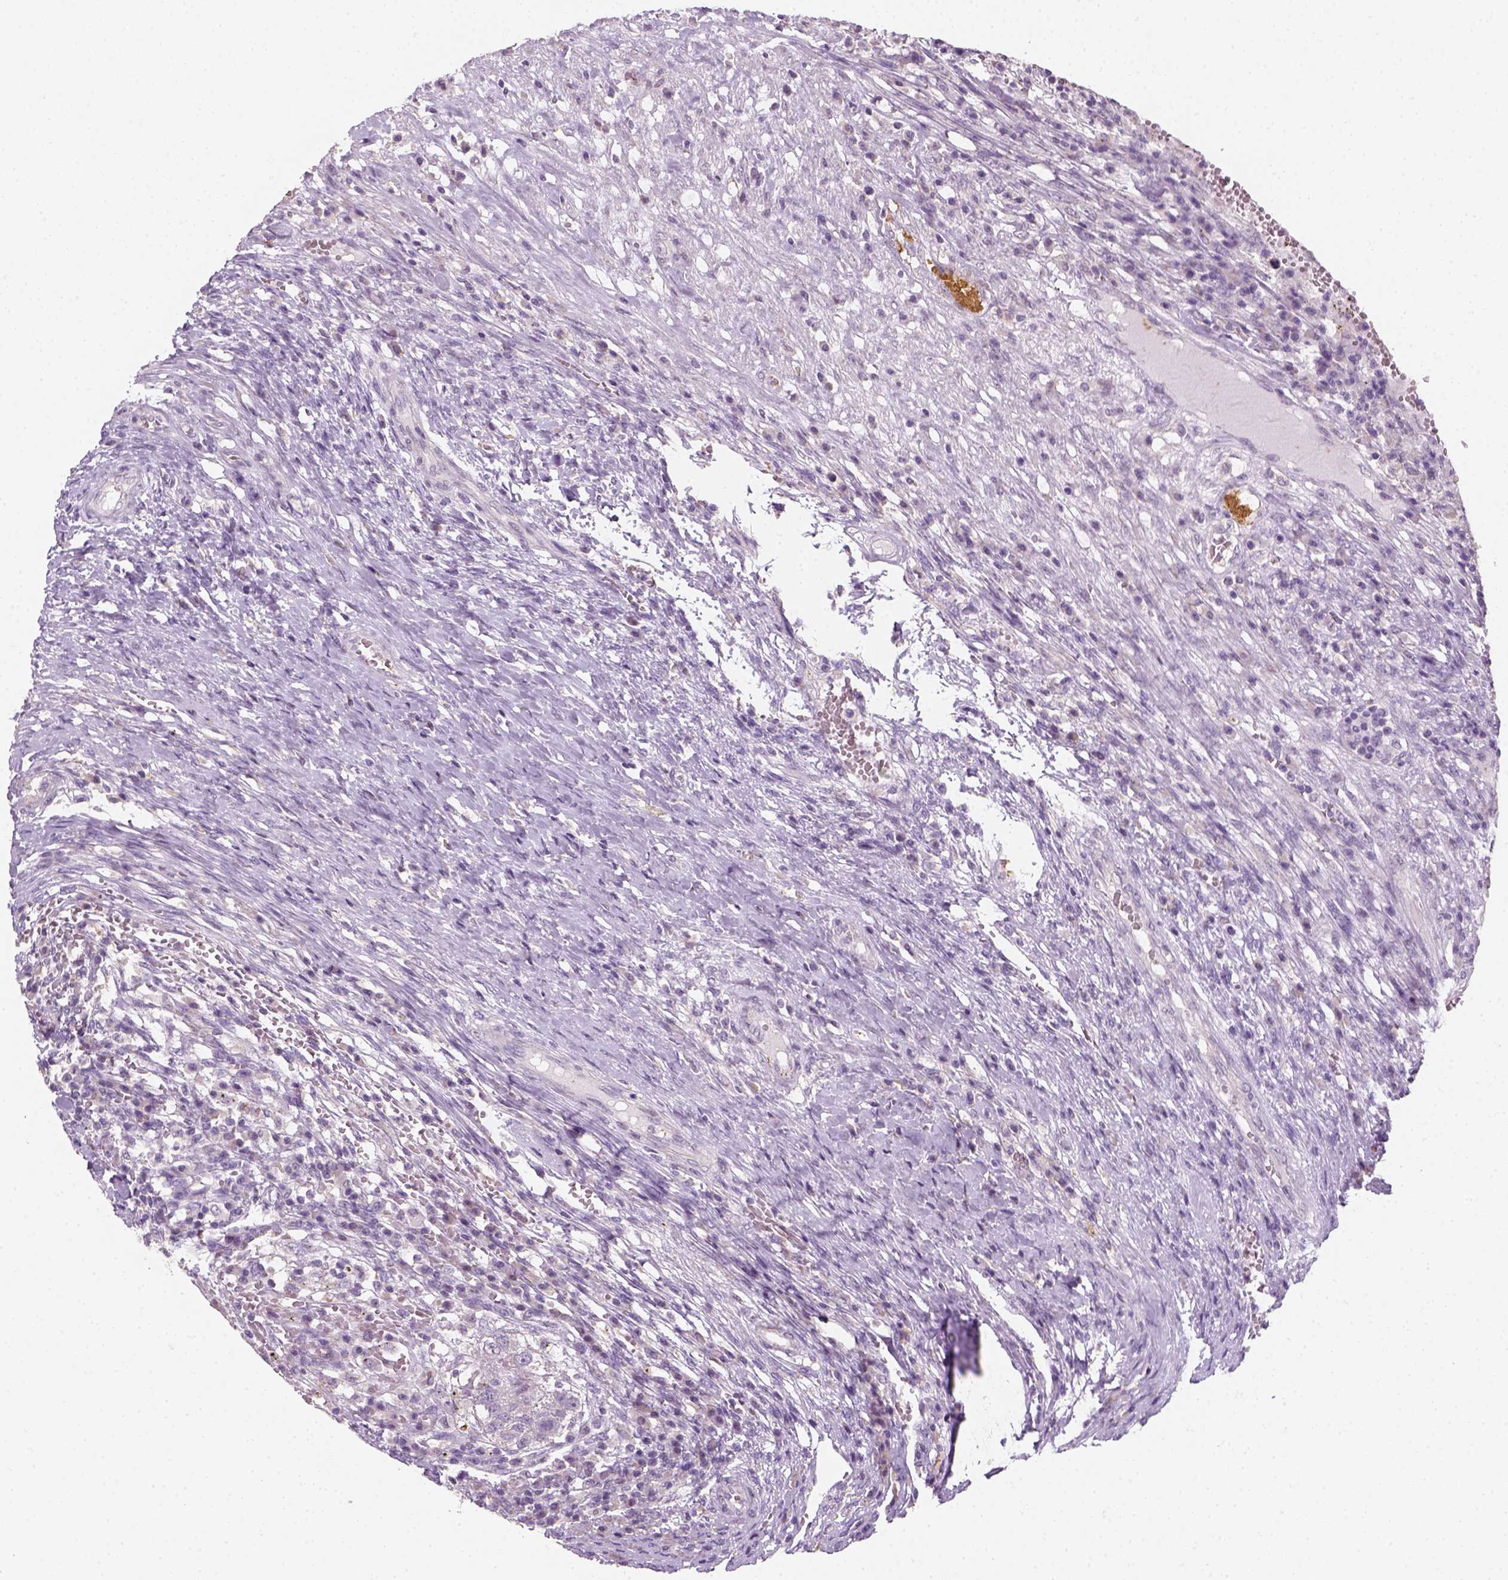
{"staining": {"intensity": "negative", "quantity": "none", "location": "none"}, "tissue": "testis cancer", "cell_type": "Tumor cells", "image_type": "cancer", "snomed": [{"axis": "morphology", "description": "Carcinoma, Embryonal, NOS"}, {"axis": "topography", "description": "Testis"}], "caption": "Immunohistochemical staining of human testis cancer demonstrates no significant positivity in tumor cells.", "gene": "FAM163B", "patient": {"sex": "male", "age": 26}}